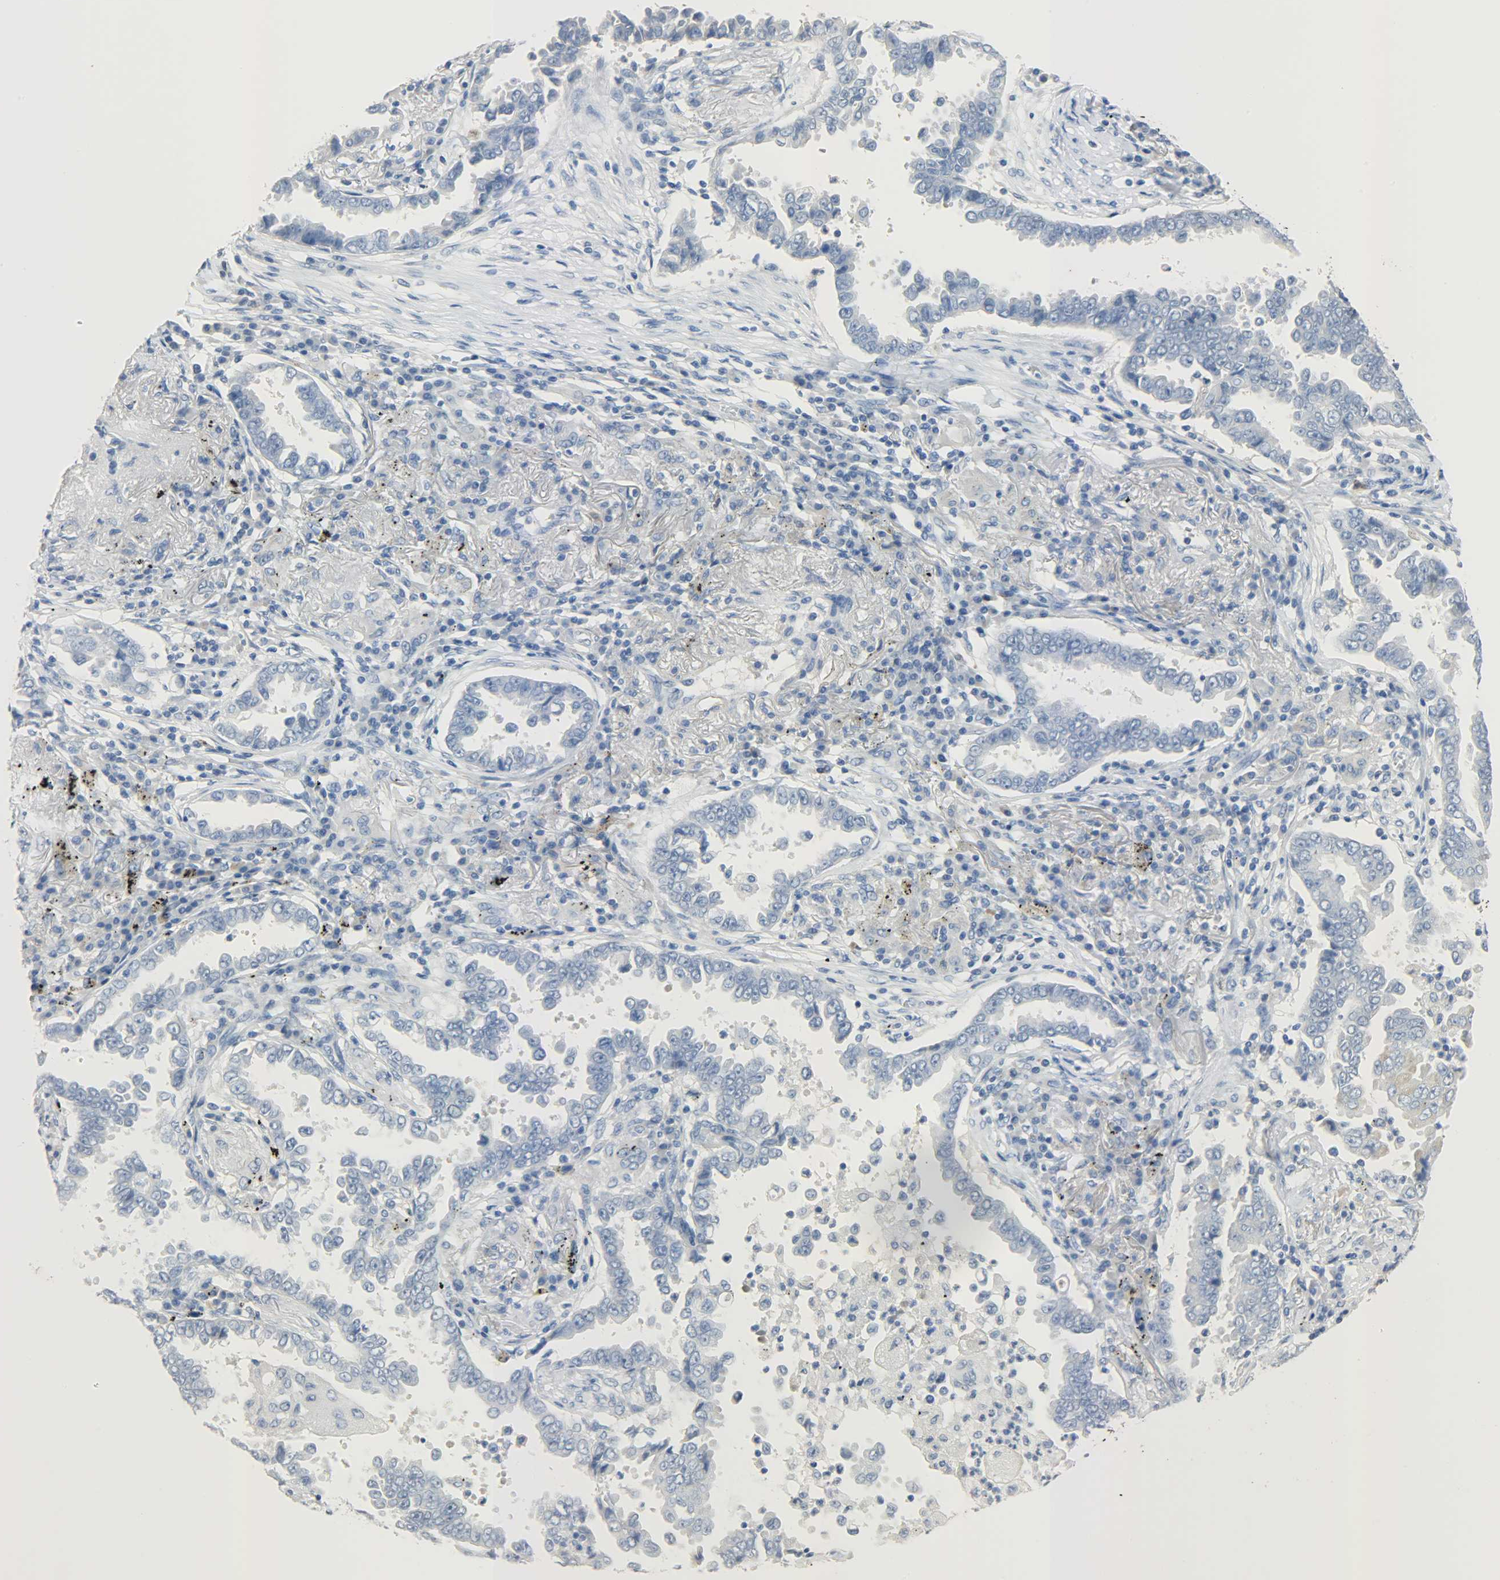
{"staining": {"intensity": "negative", "quantity": "none", "location": "none"}, "tissue": "lung cancer", "cell_type": "Tumor cells", "image_type": "cancer", "snomed": [{"axis": "morphology", "description": "Normal tissue, NOS"}, {"axis": "morphology", "description": "Inflammation, NOS"}, {"axis": "morphology", "description": "Adenocarcinoma, NOS"}, {"axis": "topography", "description": "Lung"}], "caption": "The histopathology image demonstrates no significant staining in tumor cells of lung cancer.", "gene": "CRP", "patient": {"sex": "female", "age": 64}}